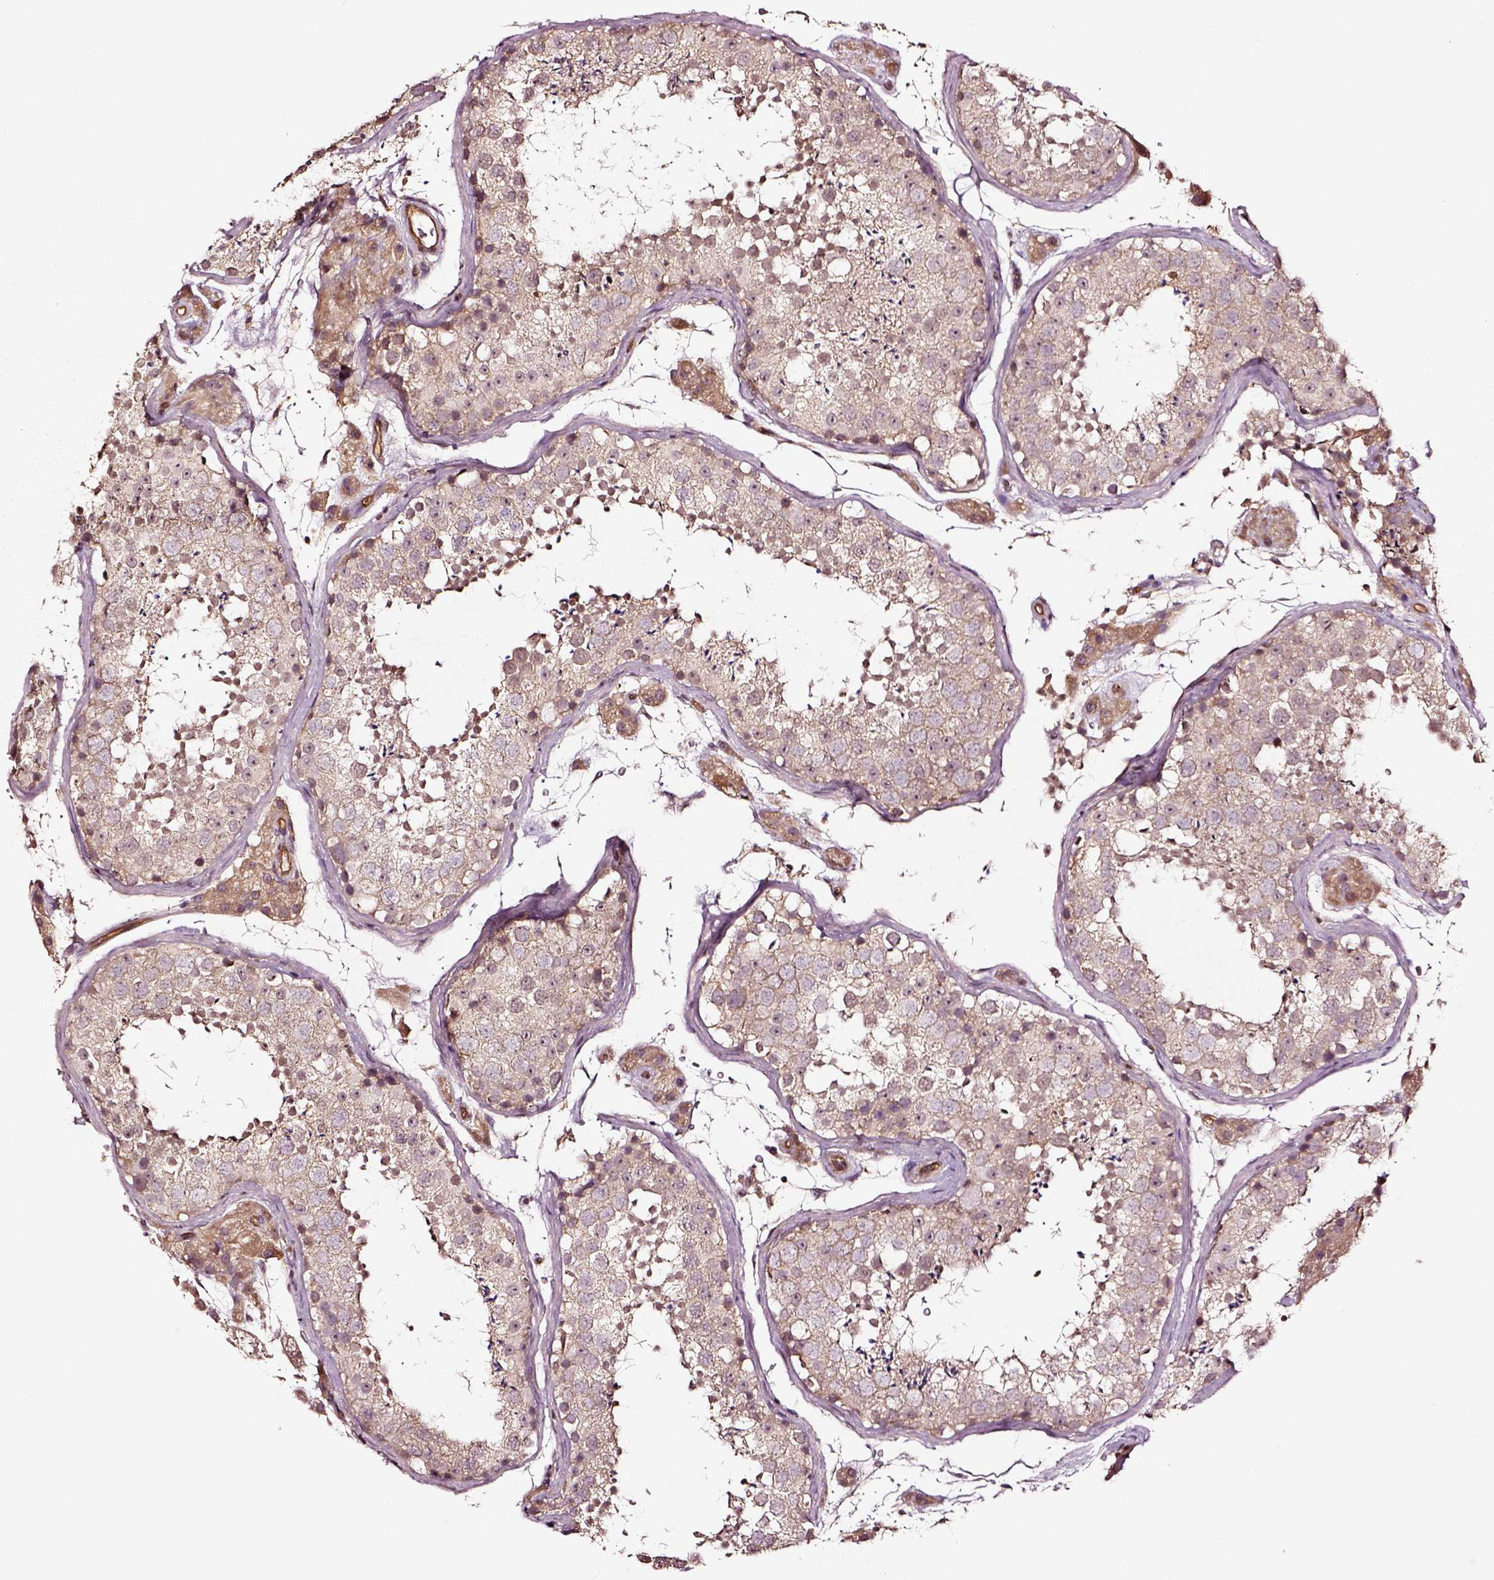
{"staining": {"intensity": "strong", "quantity": "<25%", "location": "cytoplasmic/membranous"}, "tissue": "testis", "cell_type": "Cells in seminiferous ducts", "image_type": "normal", "snomed": [{"axis": "morphology", "description": "Normal tissue, NOS"}, {"axis": "topography", "description": "Testis"}], "caption": "This image displays IHC staining of unremarkable testis, with medium strong cytoplasmic/membranous expression in about <25% of cells in seminiferous ducts.", "gene": "RASSF5", "patient": {"sex": "male", "age": 41}}